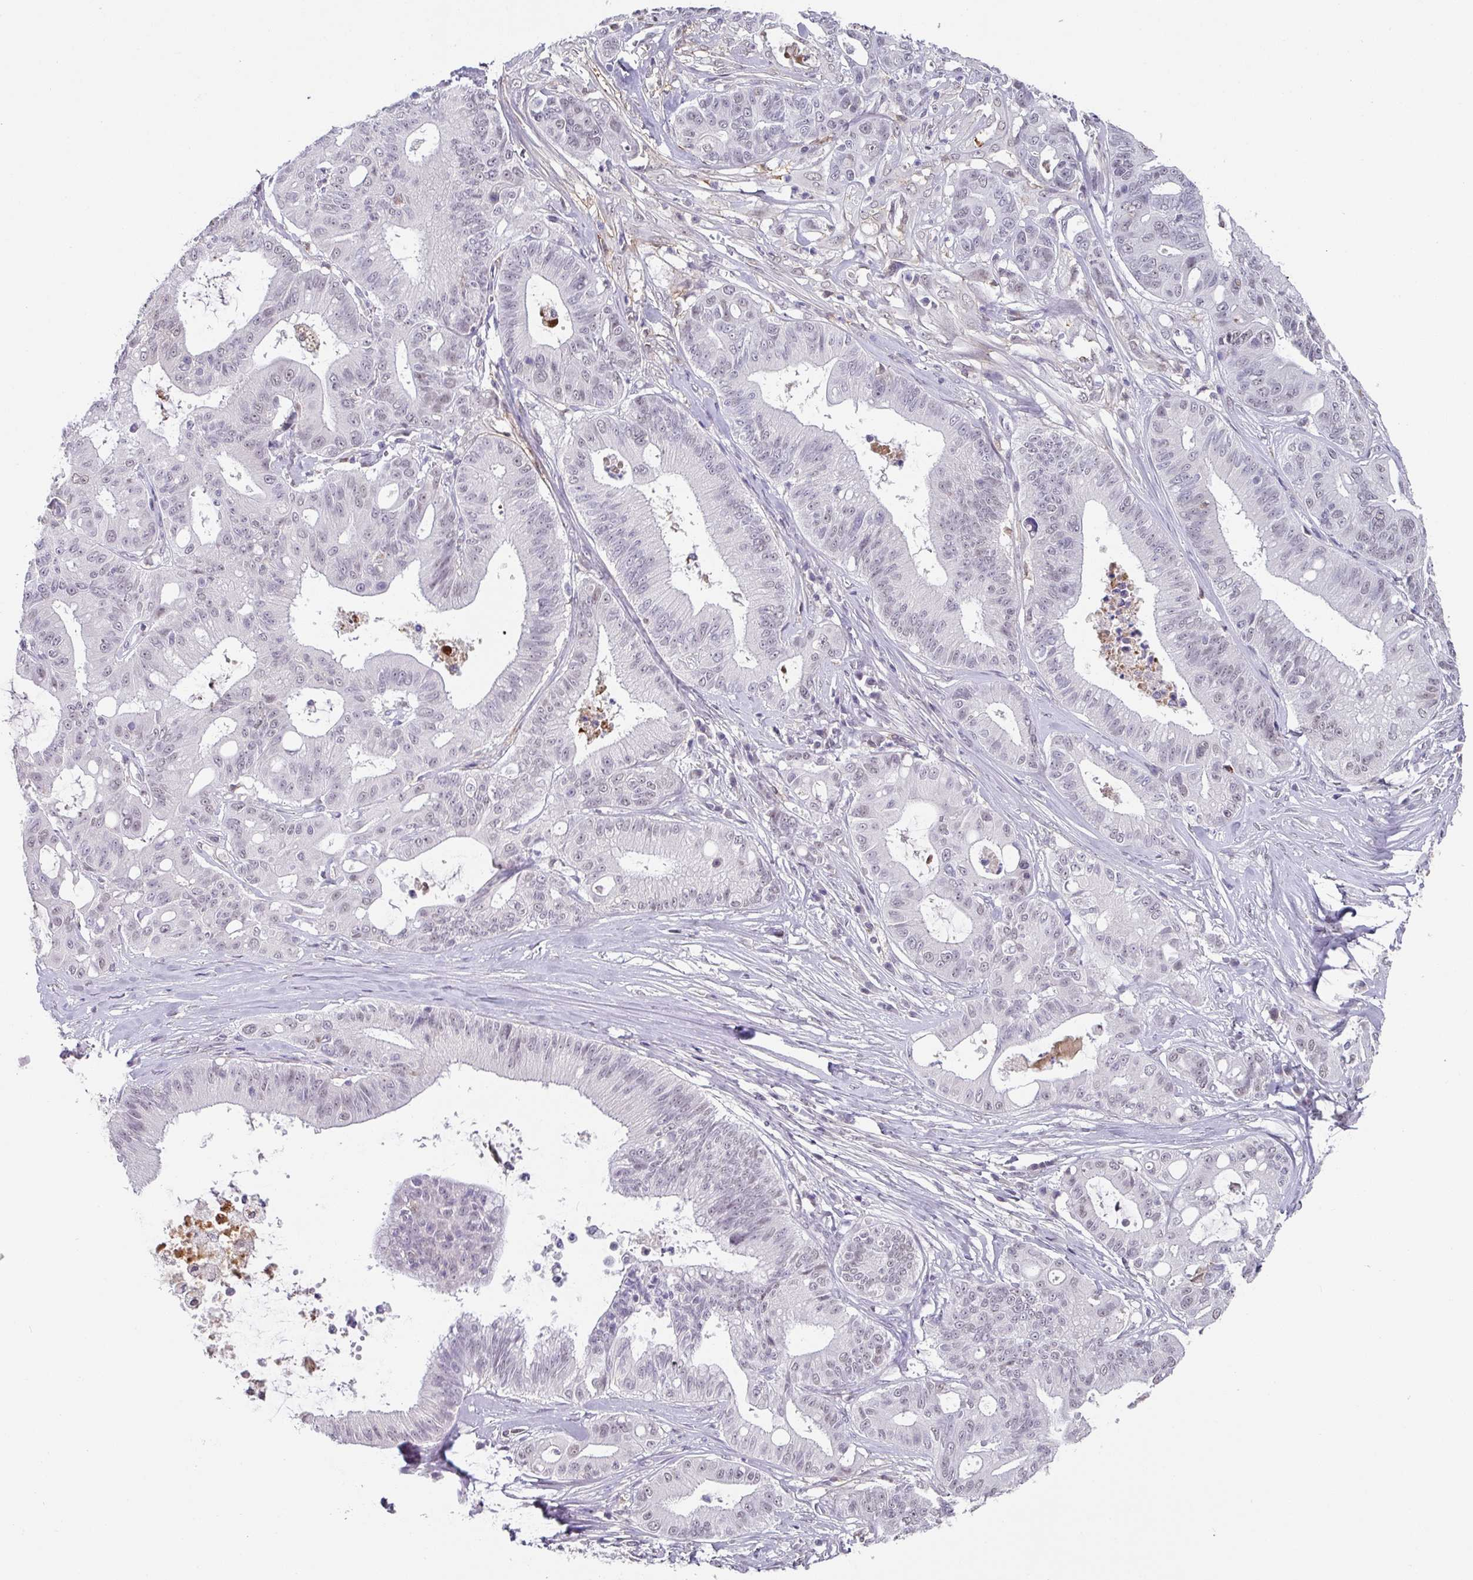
{"staining": {"intensity": "weak", "quantity": "25%-75%", "location": "nuclear"}, "tissue": "ovarian cancer", "cell_type": "Tumor cells", "image_type": "cancer", "snomed": [{"axis": "morphology", "description": "Cystadenocarcinoma, mucinous, NOS"}, {"axis": "topography", "description": "Ovary"}], "caption": "Immunohistochemistry of ovarian mucinous cystadenocarcinoma reveals low levels of weak nuclear staining in about 25%-75% of tumor cells.", "gene": "C1QB", "patient": {"sex": "female", "age": 70}}